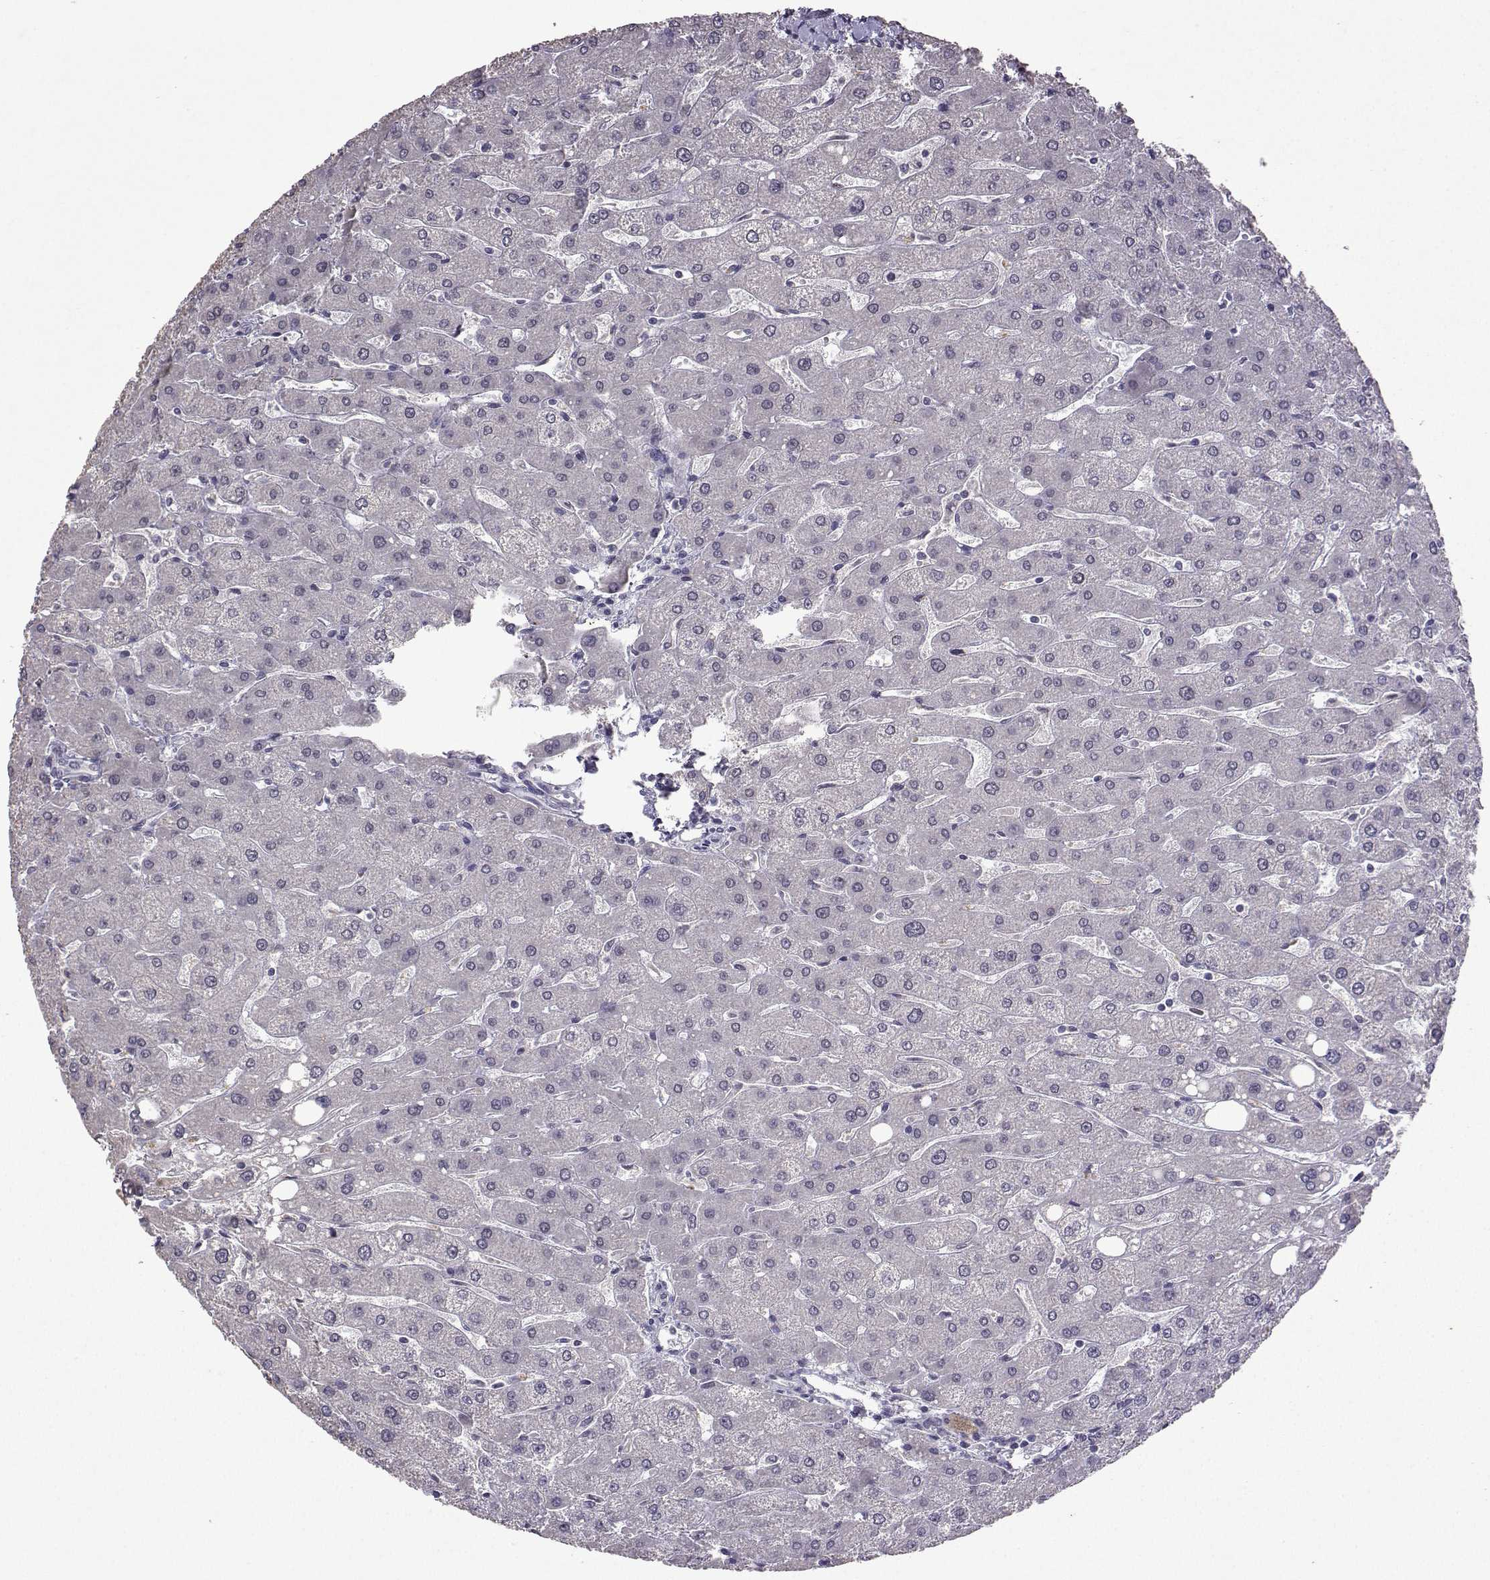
{"staining": {"intensity": "negative", "quantity": "none", "location": "none"}, "tissue": "liver", "cell_type": "Cholangiocytes", "image_type": "normal", "snomed": [{"axis": "morphology", "description": "Normal tissue, NOS"}, {"axis": "topography", "description": "Liver"}], "caption": "Normal liver was stained to show a protein in brown. There is no significant expression in cholangiocytes.", "gene": "CCL28", "patient": {"sex": "male", "age": 67}}